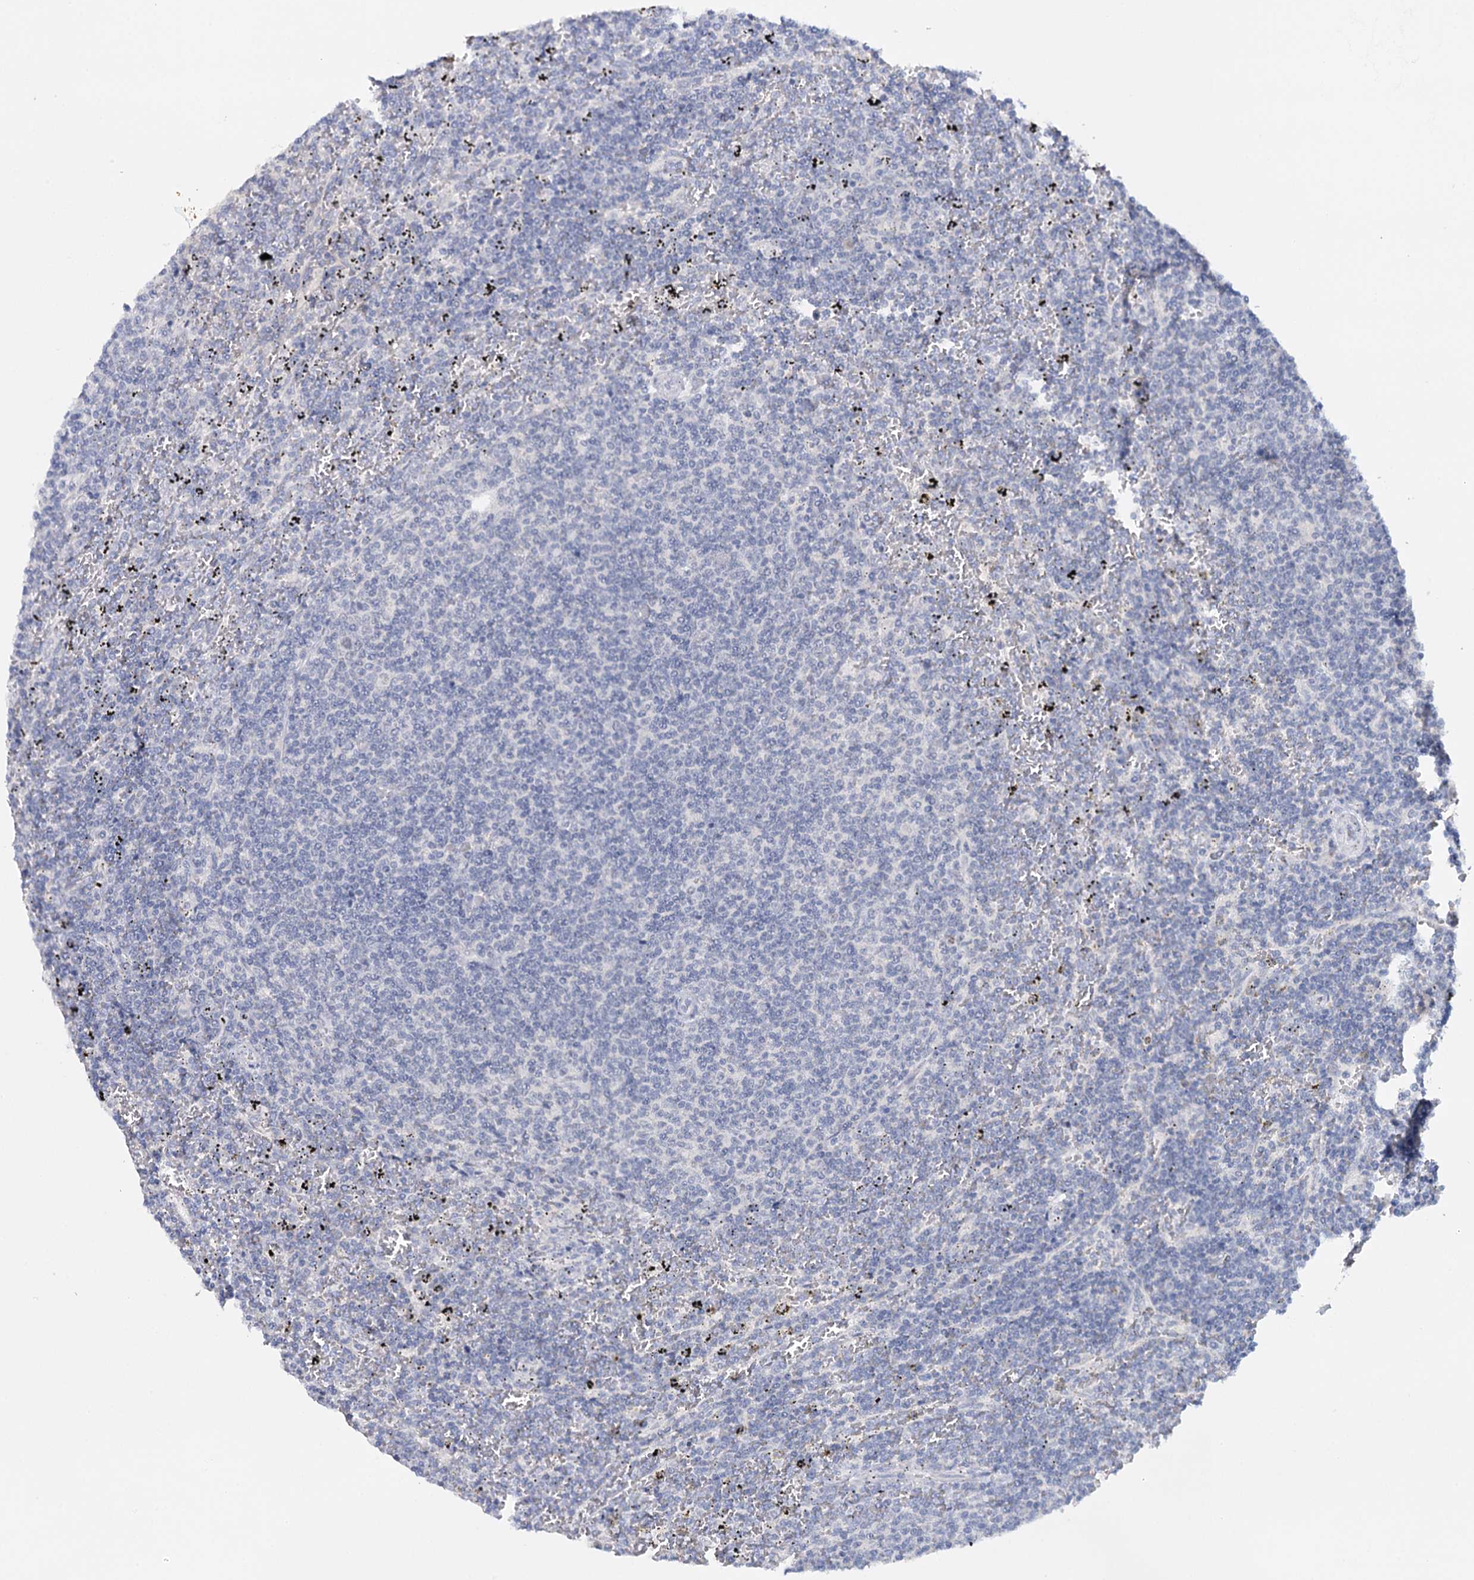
{"staining": {"intensity": "negative", "quantity": "none", "location": "none"}, "tissue": "lymphoma", "cell_type": "Tumor cells", "image_type": "cancer", "snomed": [{"axis": "morphology", "description": "Malignant lymphoma, non-Hodgkin's type, Low grade"}, {"axis": "topography", "description": "Spleen"}], "caption": "A photomicrograph of lymphoma stained for a protein reveals no brown staining in tumor cells.", "gene": "TP53", "patient": {"sex": "female", "age": 50}}